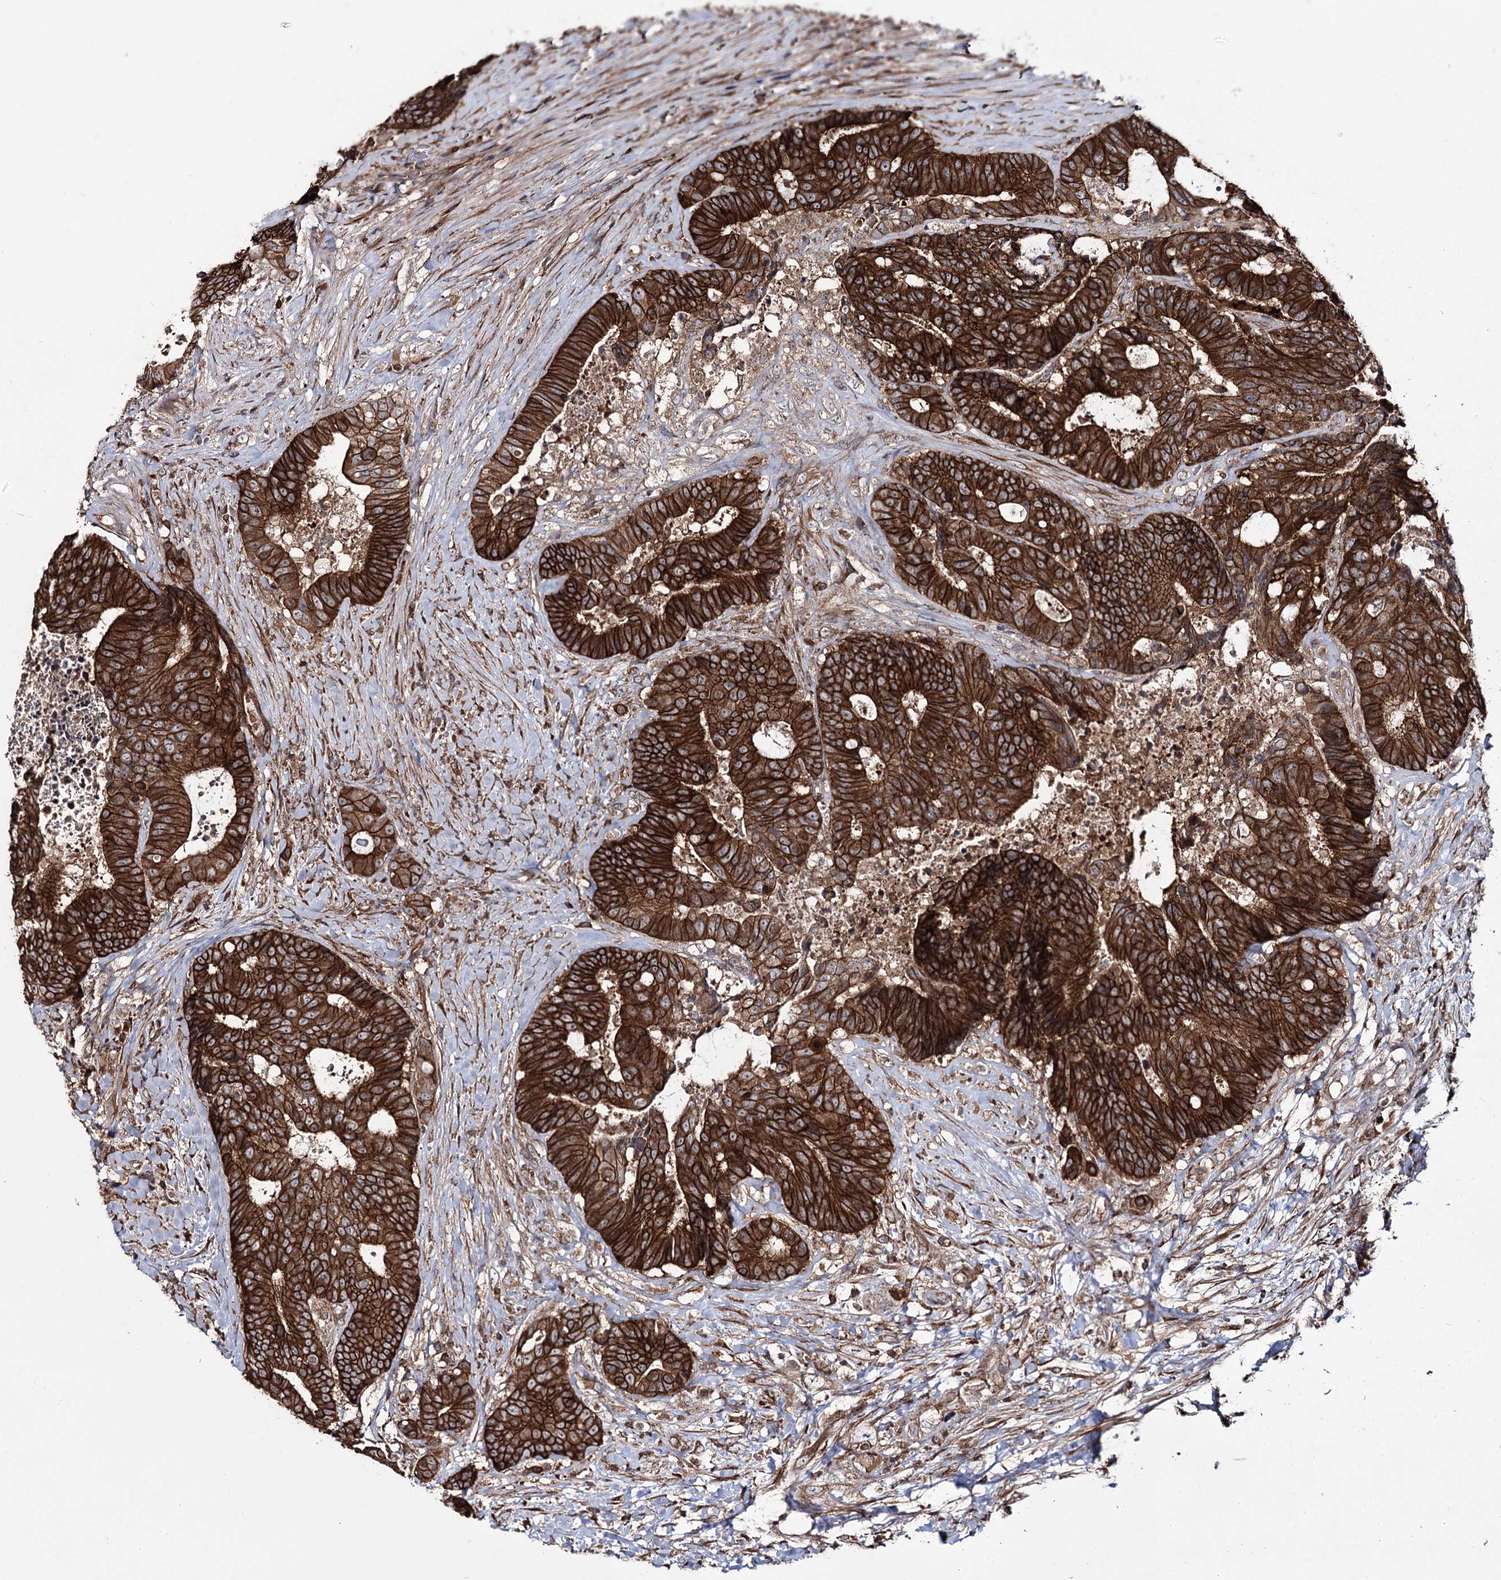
{"staining": {"intensity": "strong", "quantity": ">75%", "location": "cytoplasmic/membranous"}, "tissue": "colorectal cancer", "cell_type": "Tumor cells", "image_type": "cancer", "snomed": [{"axis": "morphology", "description": "Adenocarcinoma, NOS"}, {"axis": "topography", "description": "Rectum"}], "caption": "A brown stain highlights strong cytoplasmic/membranous positivity of a protein in adenocarcinoma (colorectal) tumor cells.", "gene": "DHX29", "patient": {"sex": "male", "age": 69}}